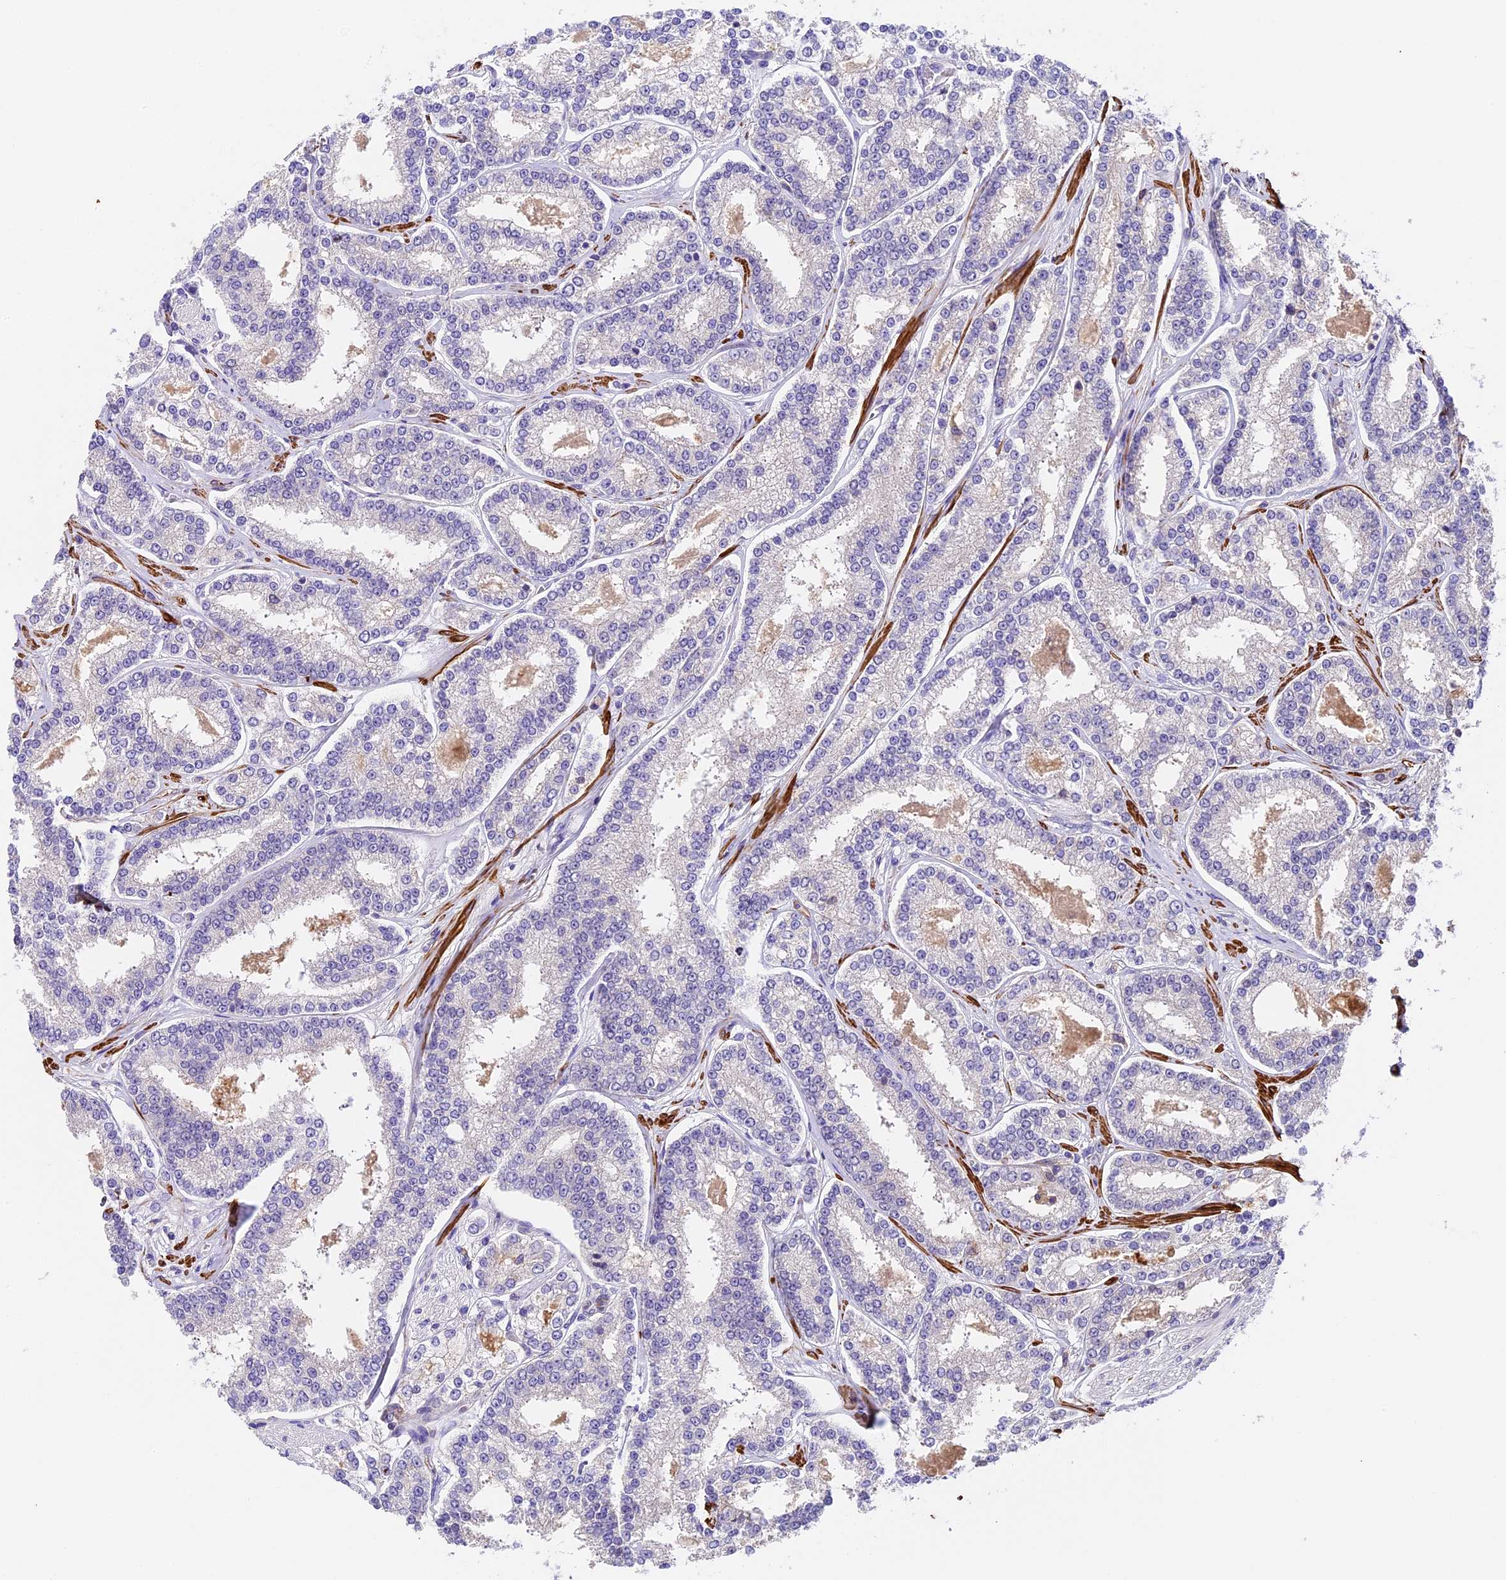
{"staining": {"intensity": "negative", "quantity": "none", "location": "none"}, "tissue": "prostate cancer", "cell_type": "Tumor cells", "image_type": "cancer", "snomed": [{"axis": "morphology", "description": "Normal tissue, NOS"}, {"axis": "morphology", "description": "Adenocarcinoma, High grade"}, {"axis": "topography", "description": "Prostate"}], "caption": "DAB immunohistochemical staining of human prostate high-grade adenocarcinoma displays no significant expression in tumor cells. Brightfield microscopy of immunohistochemistry stained with DAB (3,3'-diaminobenzidine) (brown) and hematoxylin (blue), captured at high magnification.", "gene": "TBC1D1", "patient": {"sex": "male", "age": 83}}